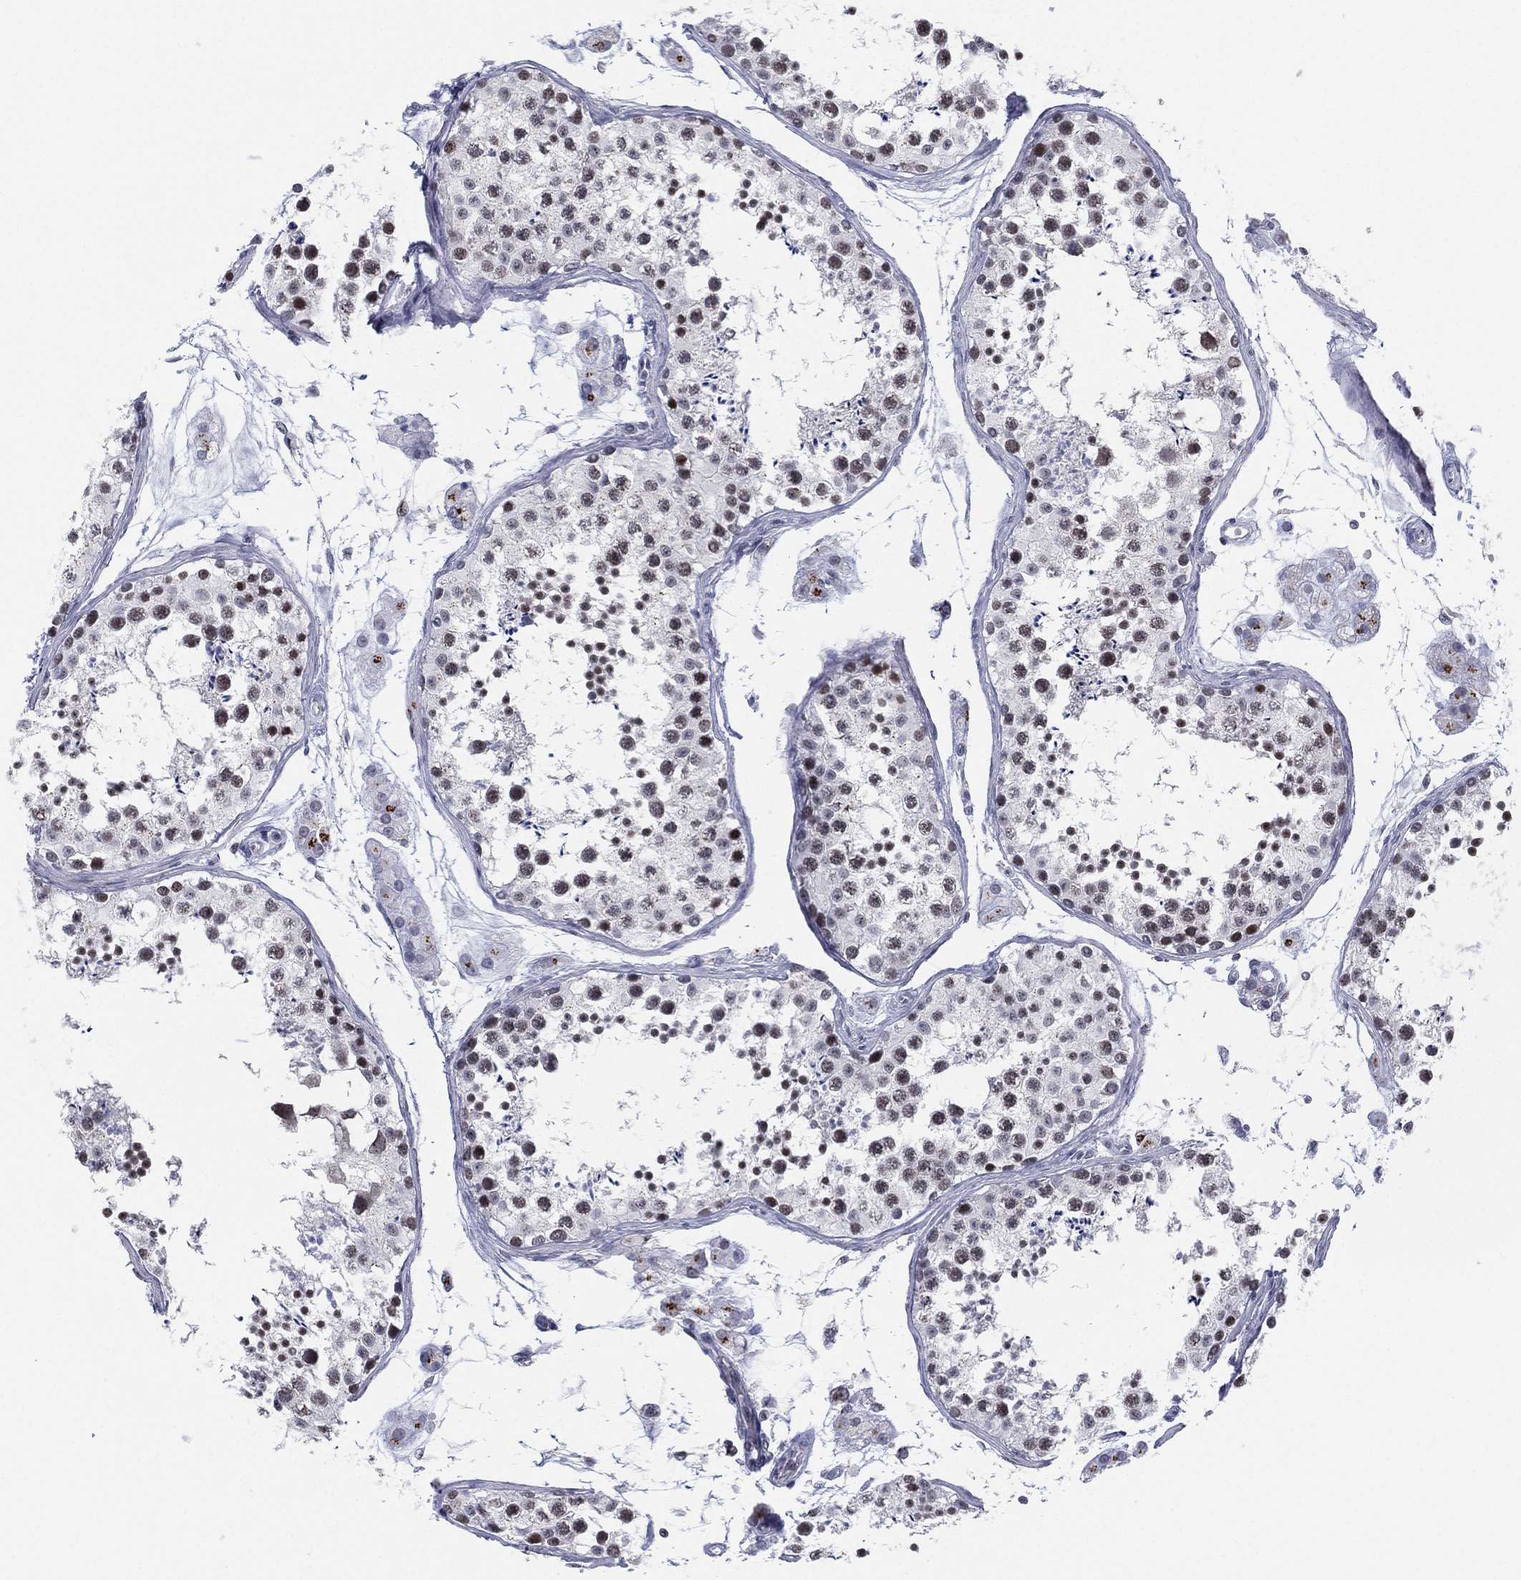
{"staining": {"intensity": "moderate", "quantity": "<25%", "location": "nuclear"}, "tissue": "testis", "cell_type": "Cells in seminiferous ducts", "image_type": "normal", "snomed": [{"axis": "morphology", "description": "Normal tissue, NOS"}, {"axis": "topography", "description": "Testis"}], "caption": "The micrograph shows a brown stain indicating the presence of a protein in the nuclear of cells in seminiferous ducts in testis.", "gene": "CD177", "patient": {"sex": "male", "age": 41}}